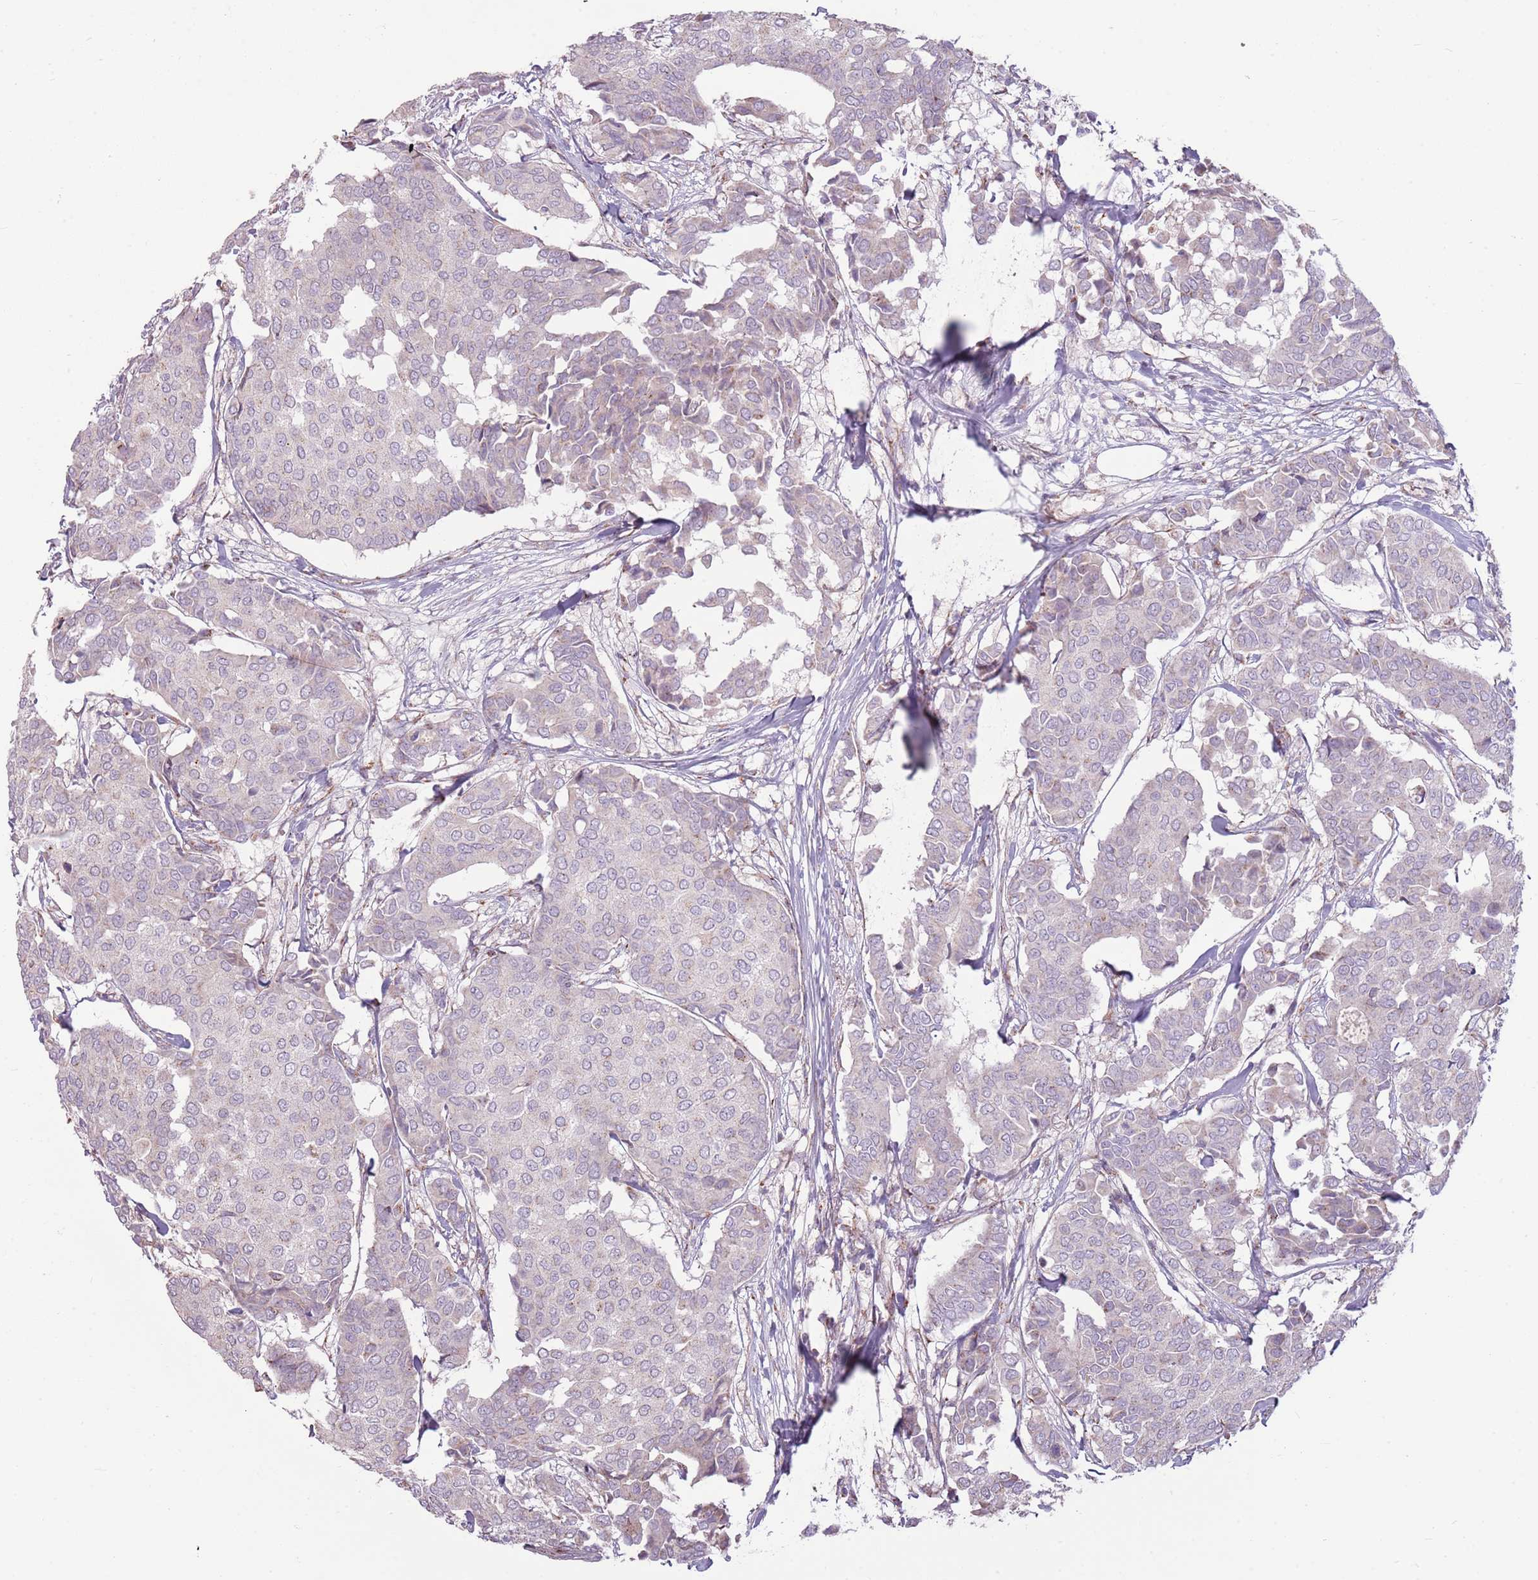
{"staining": {"intensity": "weak", "quantity": "<25%", "location": "cytoplasmic/membranous"}, "tissue": "breast cancer", "cell_type": "Tumor cells", "image_type": "cancer", "snomed": [{"axis": "morphology", "description": "Duct carcinoma"}, {"axis": "topography", "description": "Breast"}], "caption": "Breast cancer stained for a protein using immunohistochemistry demonstrates no staining tumor cells.", "gene": "ZNF530", "patient": {"sex": "female", "age": 75}}